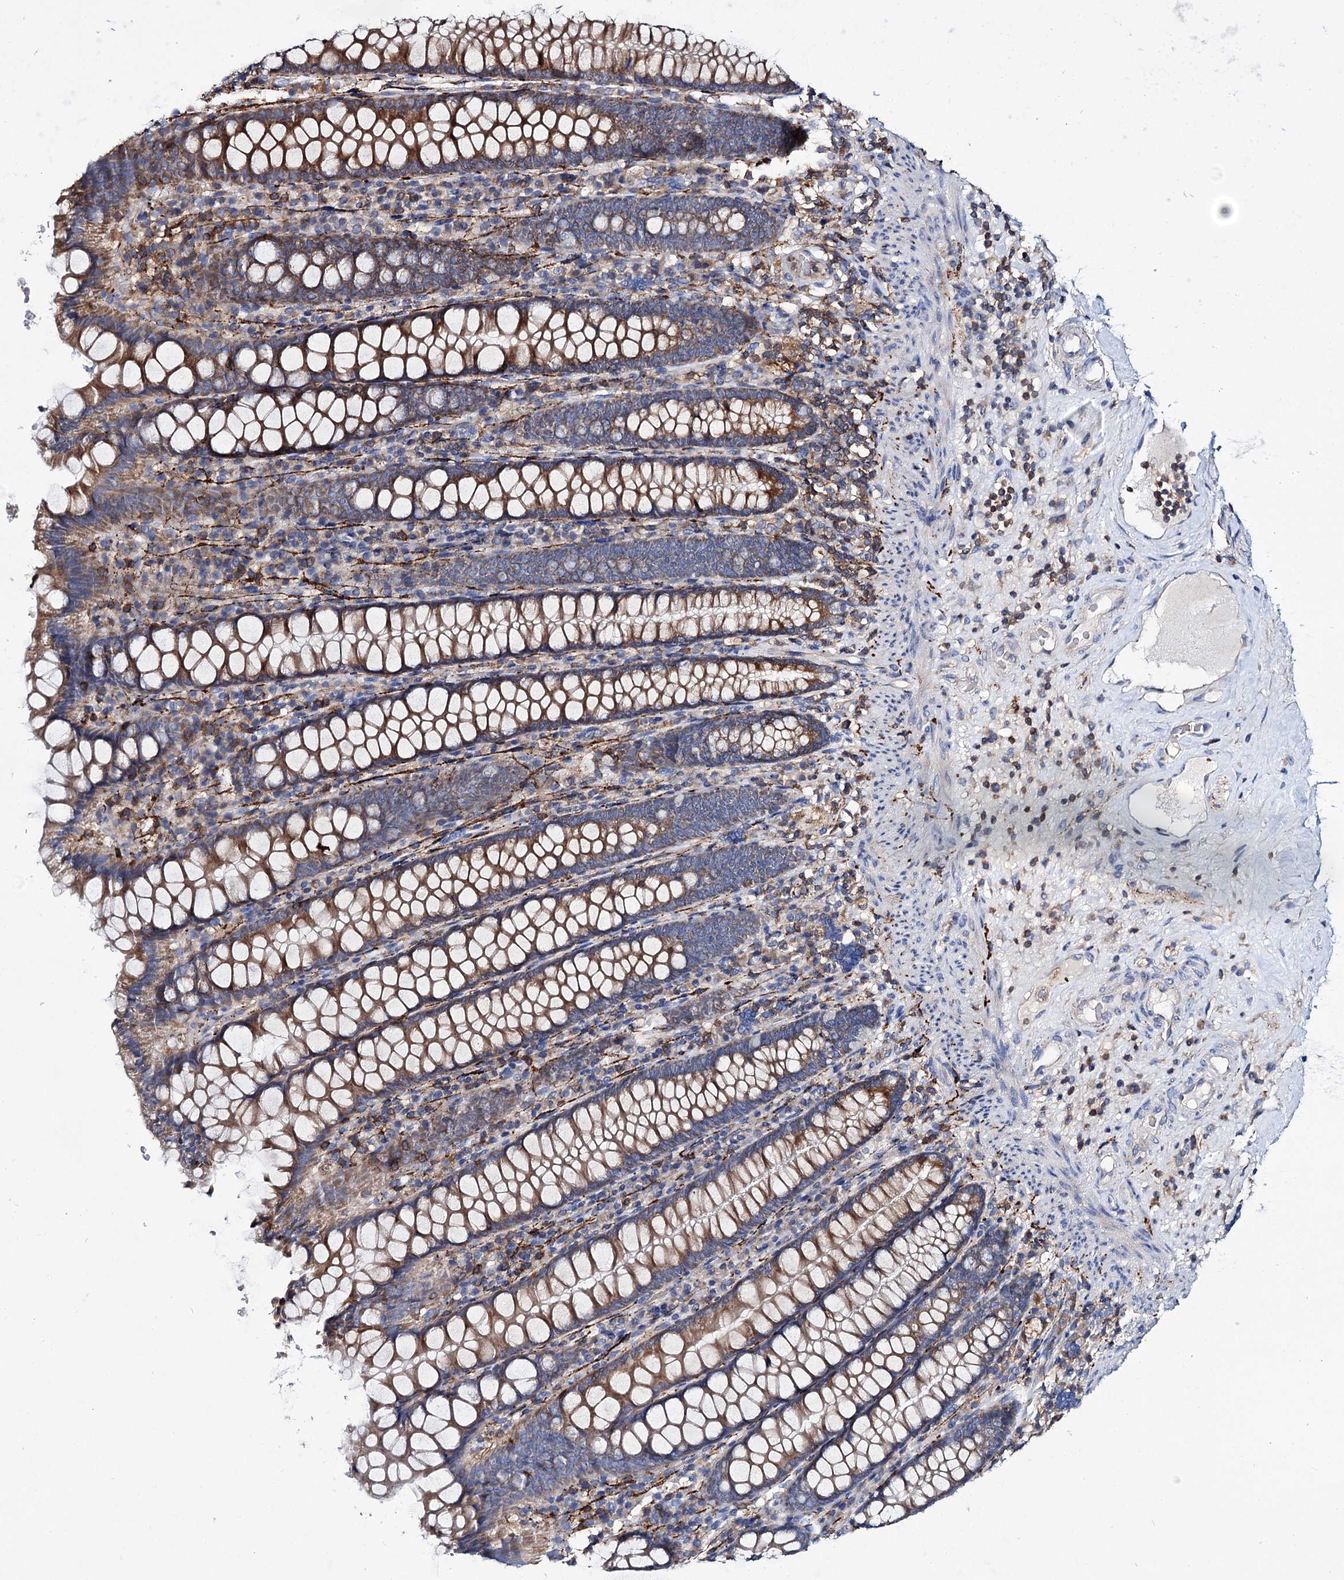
{"staining": {"intensity": "negative", "quantity": "none", "location": "none"}, "tissue": "colon", "cell_type": "Endothelial cells", "image_type": "normal", "snomed": [{"axis": "morphology", "description": "Normal tissue, NOS"}, {"axis": "topography", "description": "Colon"}], "caption": "The image displays no significant staining in endothelial cells of colon. (Brightfield microscopy of DAB immunohistochemistry (IHC) at high magnification).", "gene": "UBASH3B", "patient": {"sex": "female", "age": 79}}